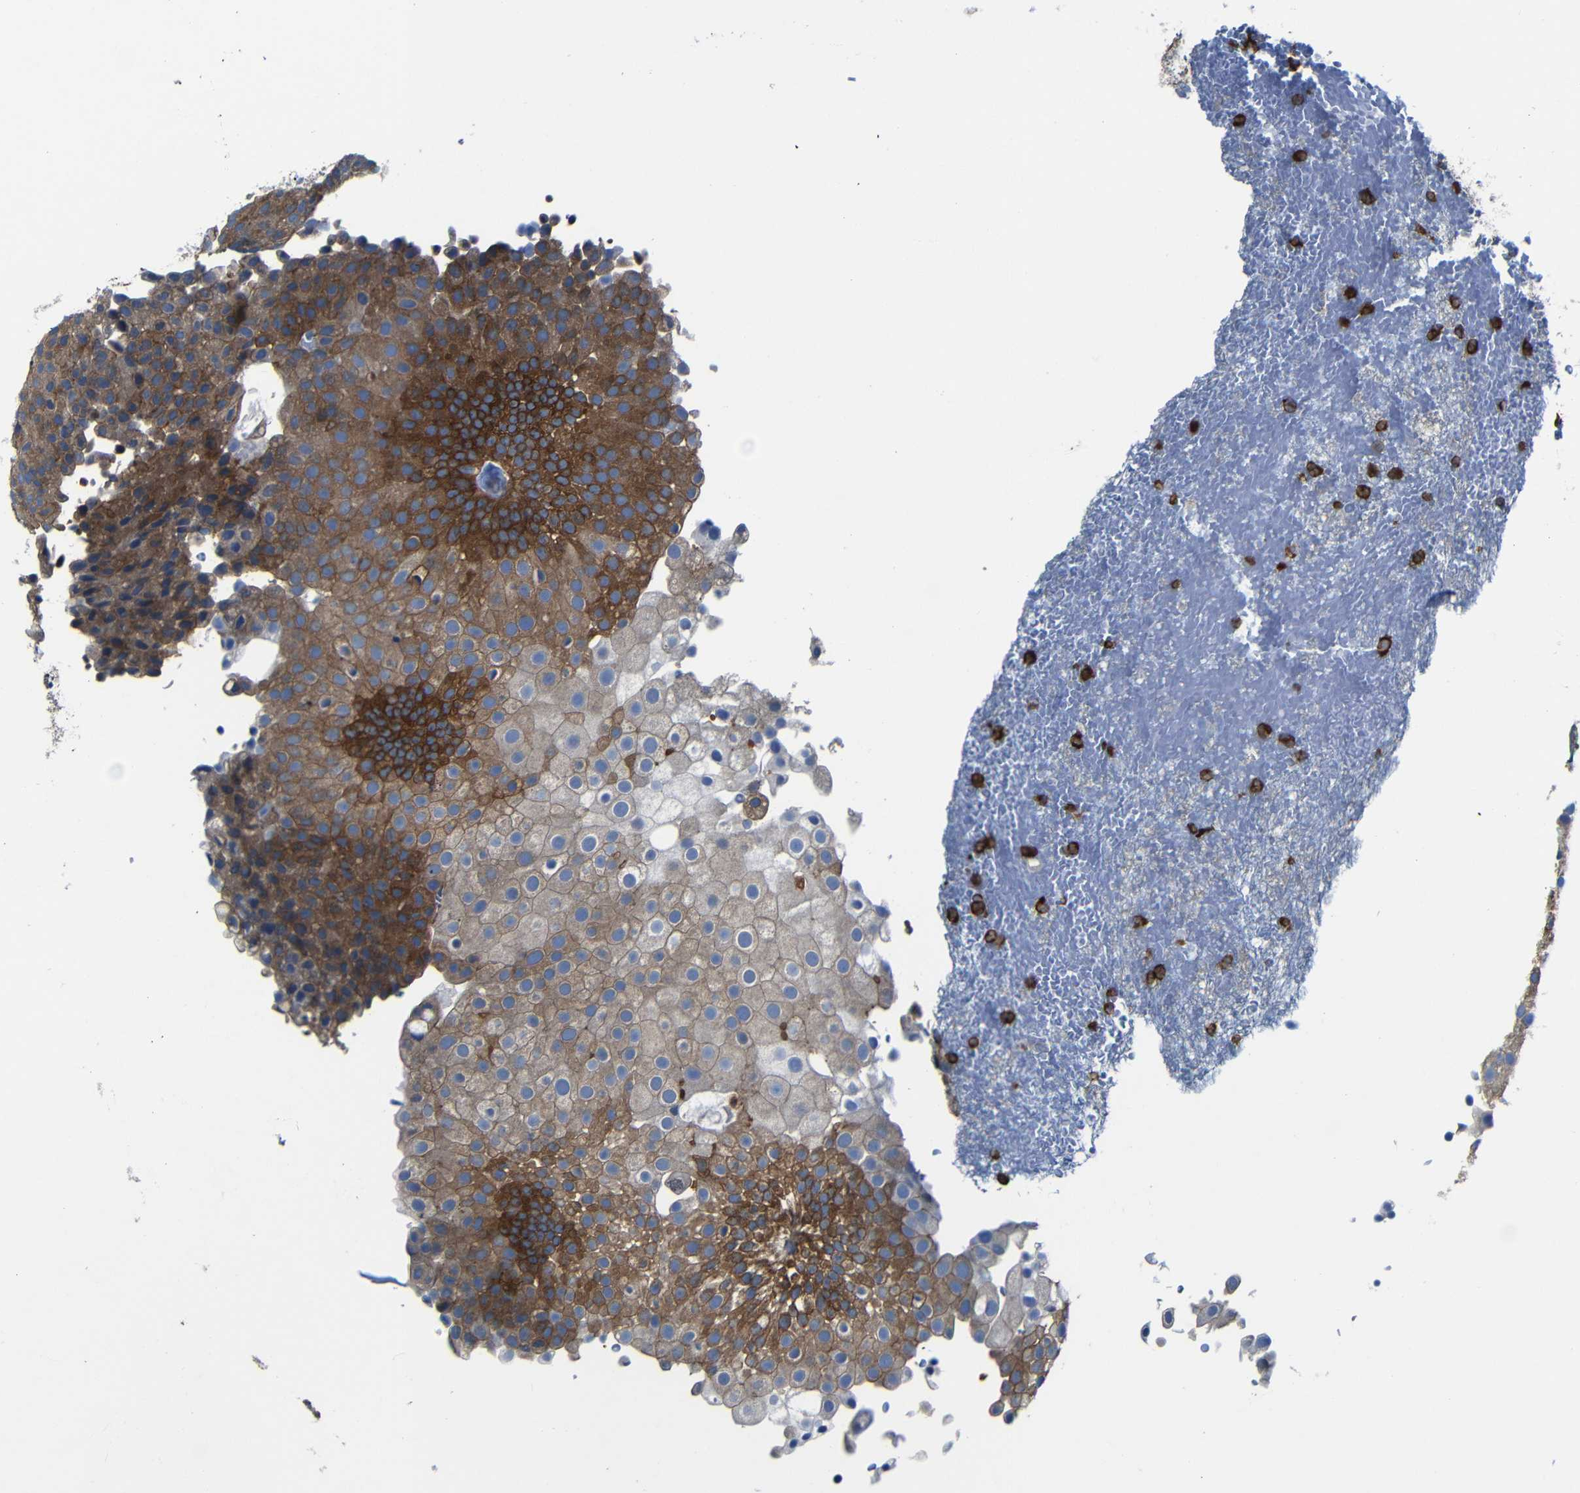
{"staining": {"intensity": "moderate", "quantity": "25%-75%", "location": "cytoplasmic/membranous"}, "tissue": "urothelial cancer", "cell_type": "Tumor cells", "image_type": "cancer", "snomed": [{"axis": "morphology", "description": "Urothelial carcinoma, Low grade"}, {"axis": "topography", "description": "Urinary bladder"}], "caption": "This is a photomicrograph of IHC staining of urothelial cancer, which shows moderate expression in the cytoplasmic/membranous of tumor cells.", "gene": "ARHGEF1", "patient": {"sex": "male", "age": 78}}